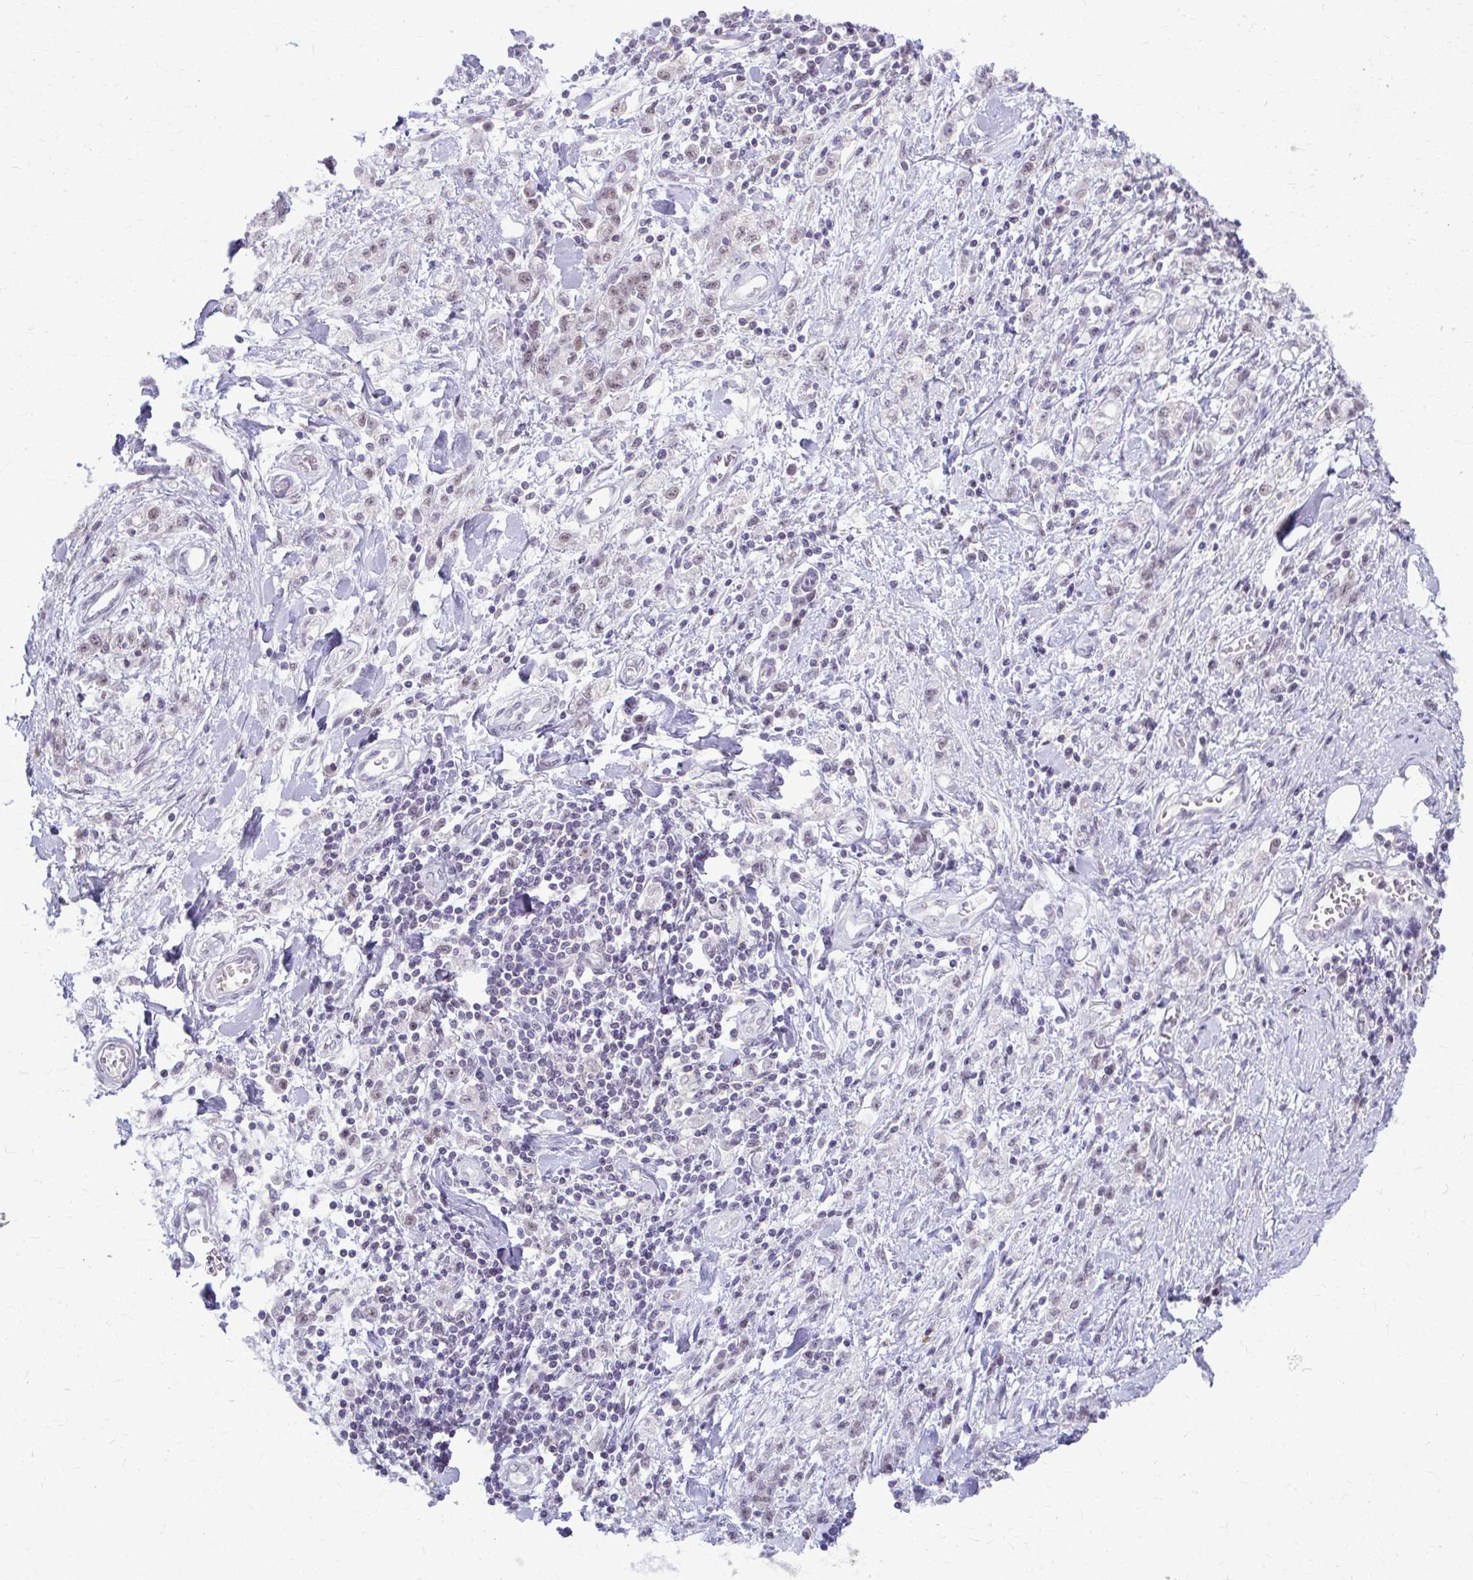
{"staining": {"intensity": "weak", "quantity": "<25%", "location": "nuclear"}, "tissue": "stomach cancer", "cell_type": "Tumor cells", "image_type": "cancer", "snomed": [{"axis": "morphology", "description": "Adenocarcinoma, NOS"}, {"axis": "topography", "description": "Stomach"}], "caption": "This is a image of immunohistochemistry (IHC) staining of stomach cancer (adenocarcinoma), which shows no expression in tumor cells. (Immunohistochemistry, brightfield microscopy, high magnification).", "gene": "MAF1", "patient": {"sex": "male", "age": 77}}